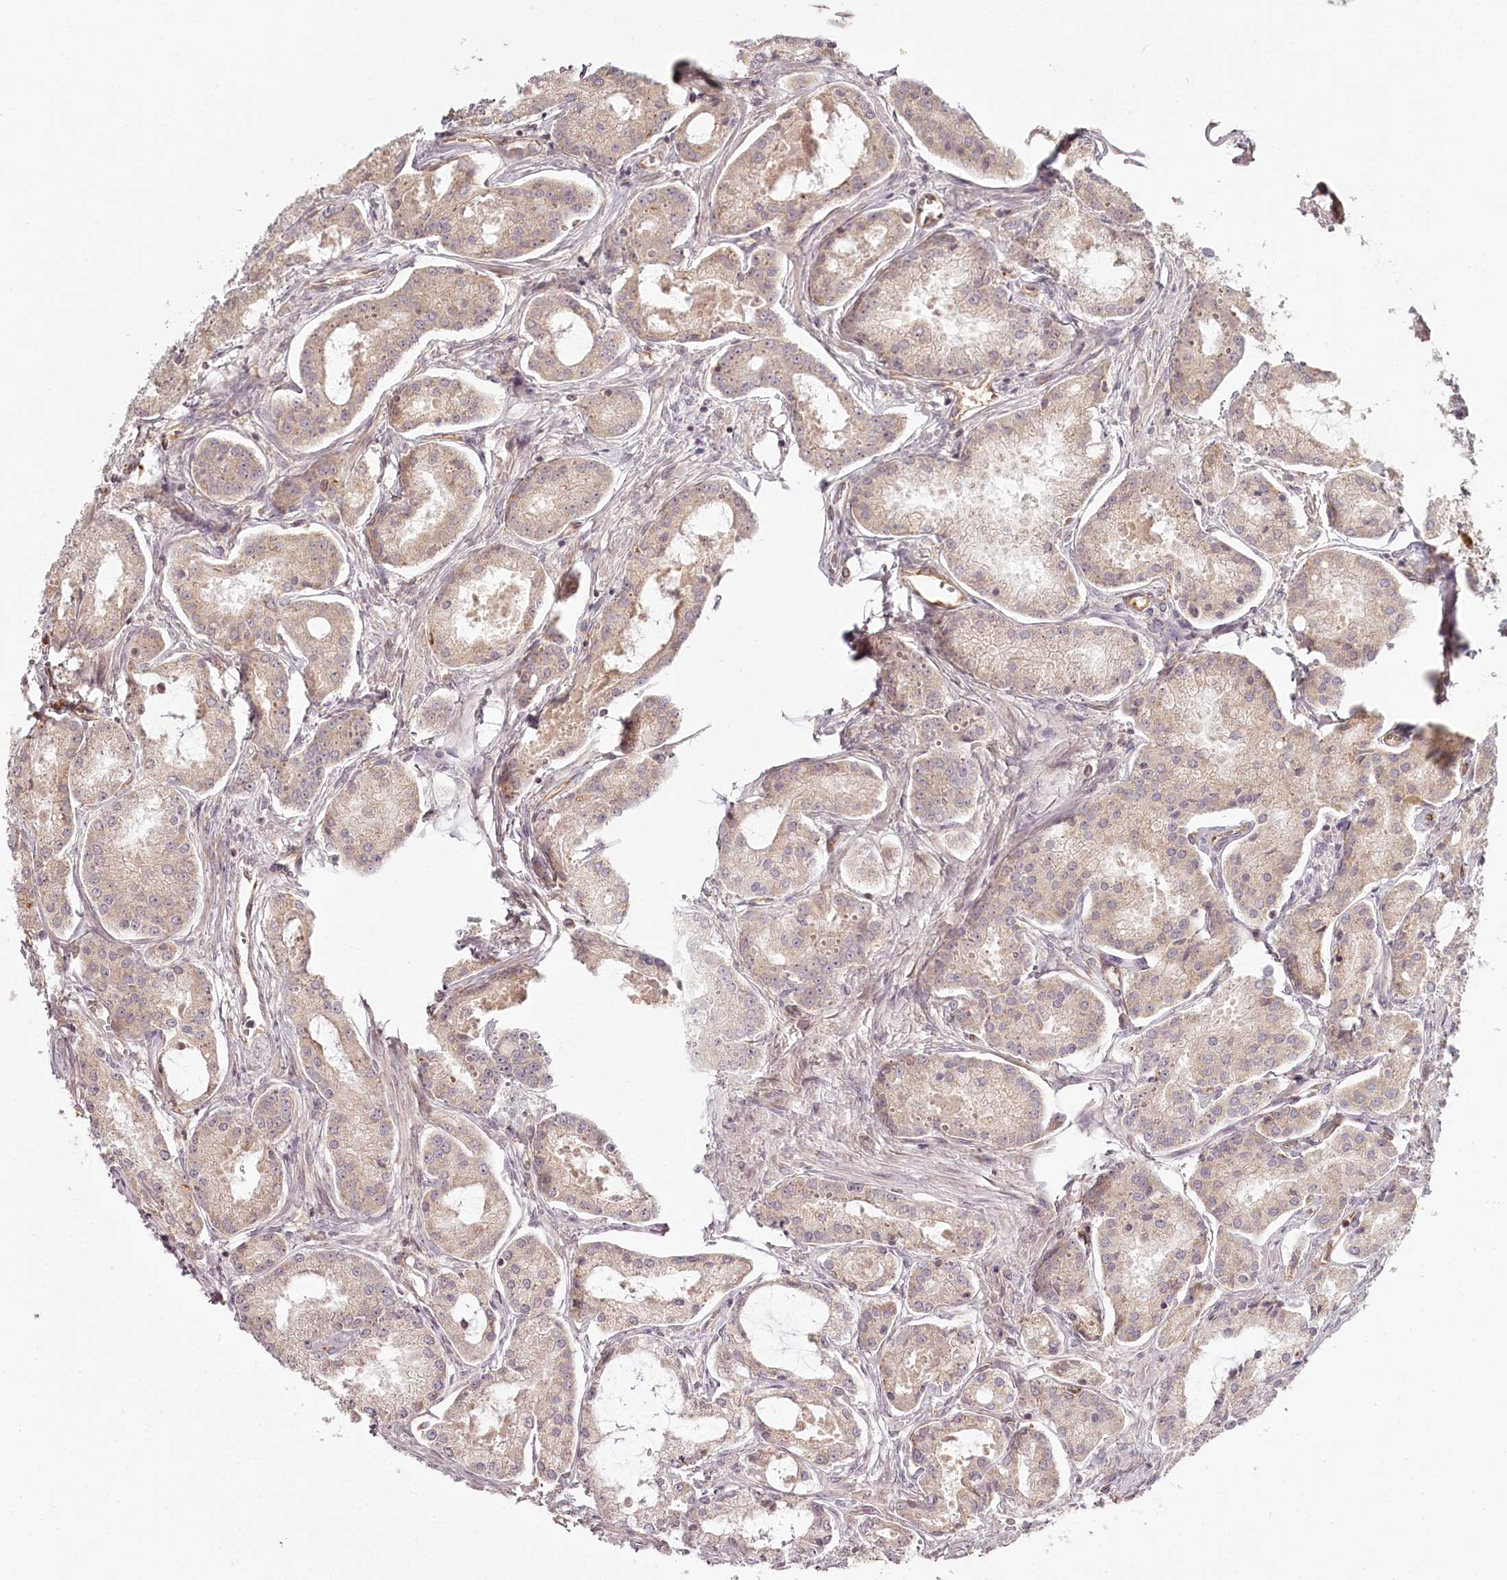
{"staining": {"intensity": "negative", "quantity": "none", "location": "none"}, "tissue": "prostate cancer", "cell_type": "Tumor cells", "image_type": "cancer", "snomed": [{"axis": "morphology", "description": "Adenocarcinoma, Low grade"}, {"axis": "topography", "description": "Prostate"}], "caption": "Tumor cells show no significant staining in prostate low-grade adenocarcinoma.", "gene": "TMIE", "patient": {"sex": "male", "age": 68}}